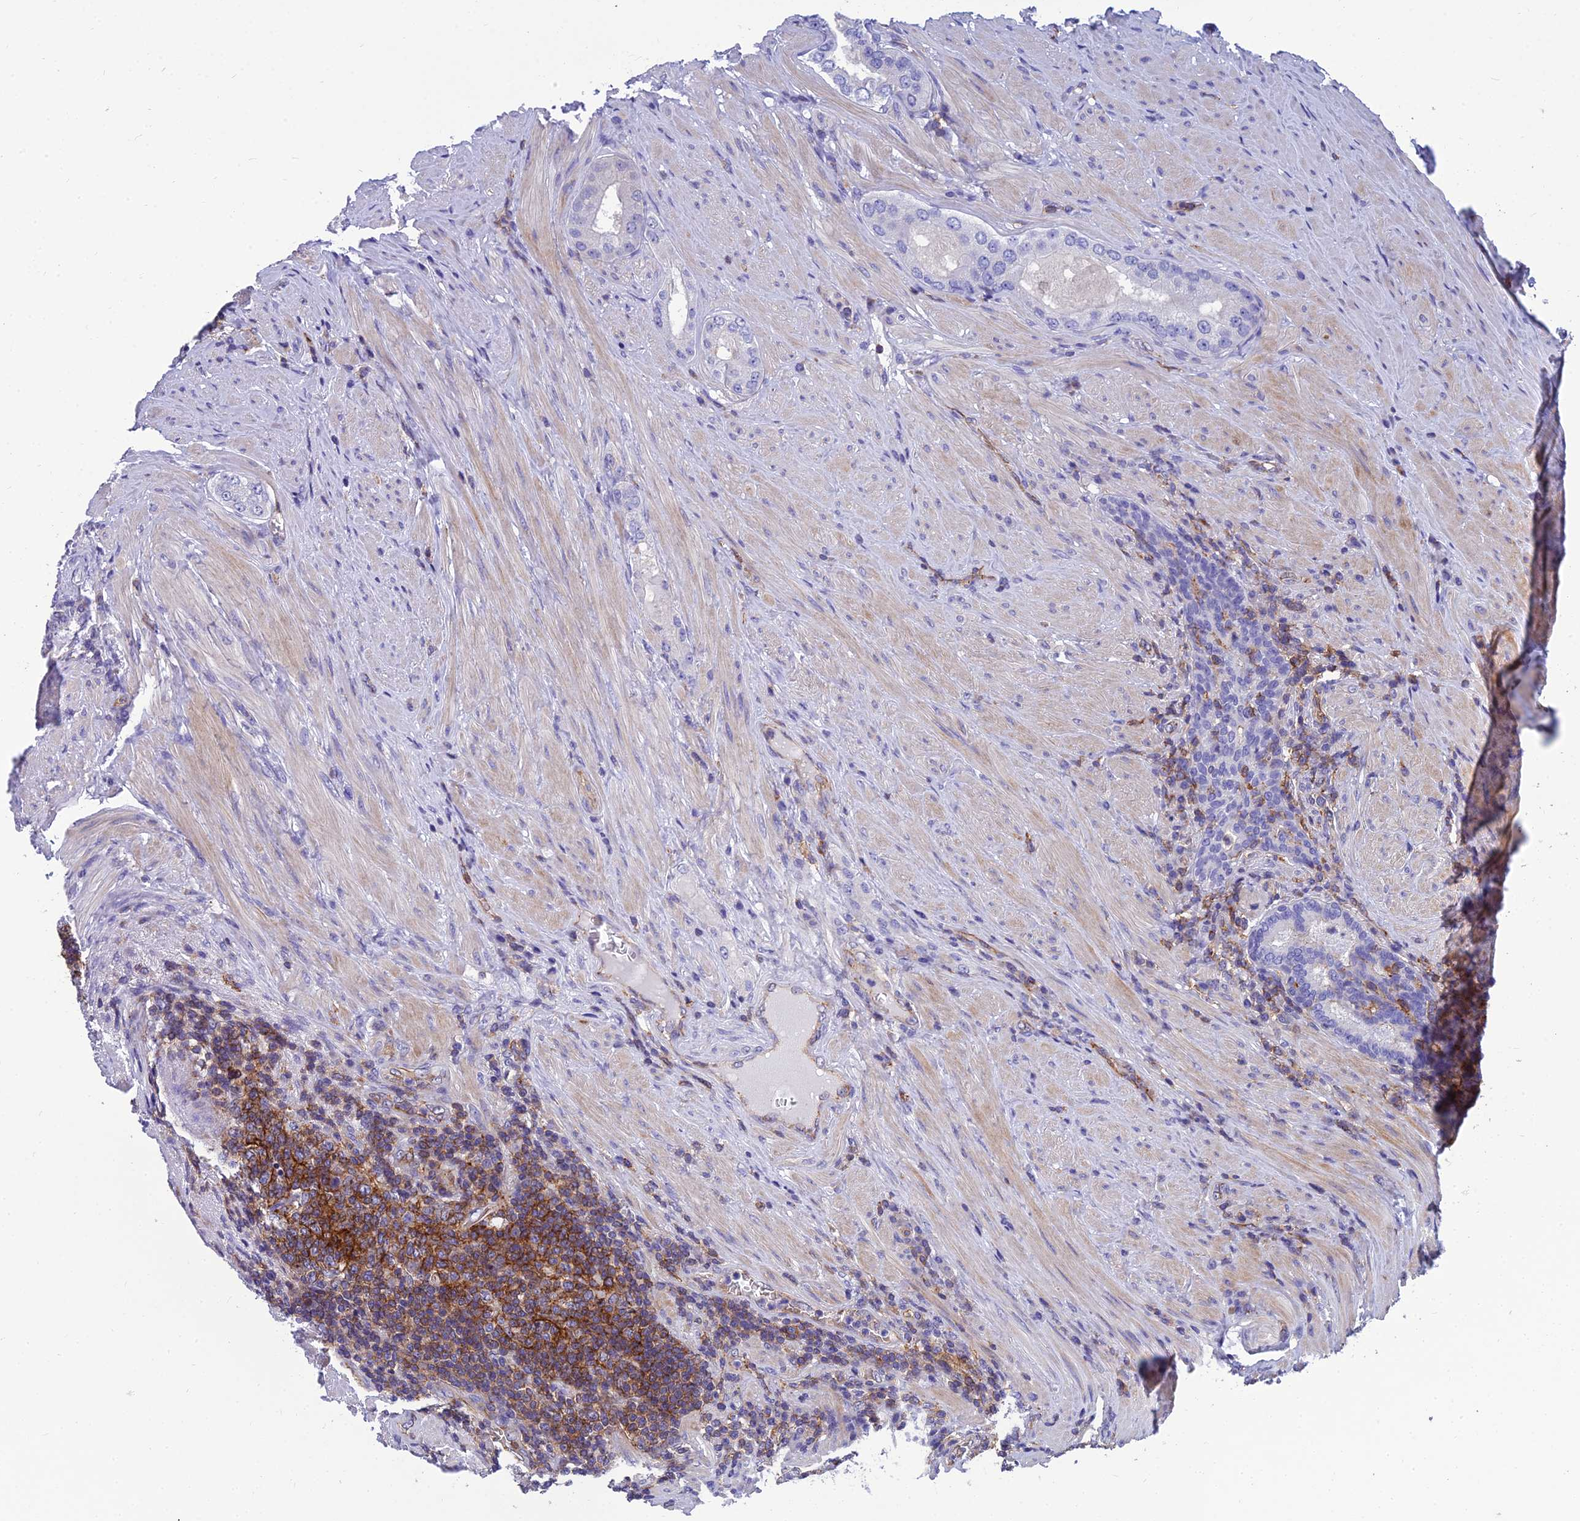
{"staining": {"intensity": "negative", "quantity": "none", "location": "none"}, "tissue": "prostate cancer", "cell_type": "Tumor cells", "image_type": "cancer", "snomed": [{"axis": "morphology", "description": "Adenocarcinoma, Low grade"}, {"axis": "topography", "description": "Prostate"}], "caption": "Immunohistochemistry histopathology image of prostate cancer (adenocarcinoma (low-grade)) stained for a protein (brown), which displays no positivity in tumor cells. (Brightfield microscopy of DAB immunohistochemistry (IHC) at high magnification).", "gene": "PPP1R18", "patient": {"sex": "male", "age": 68}}